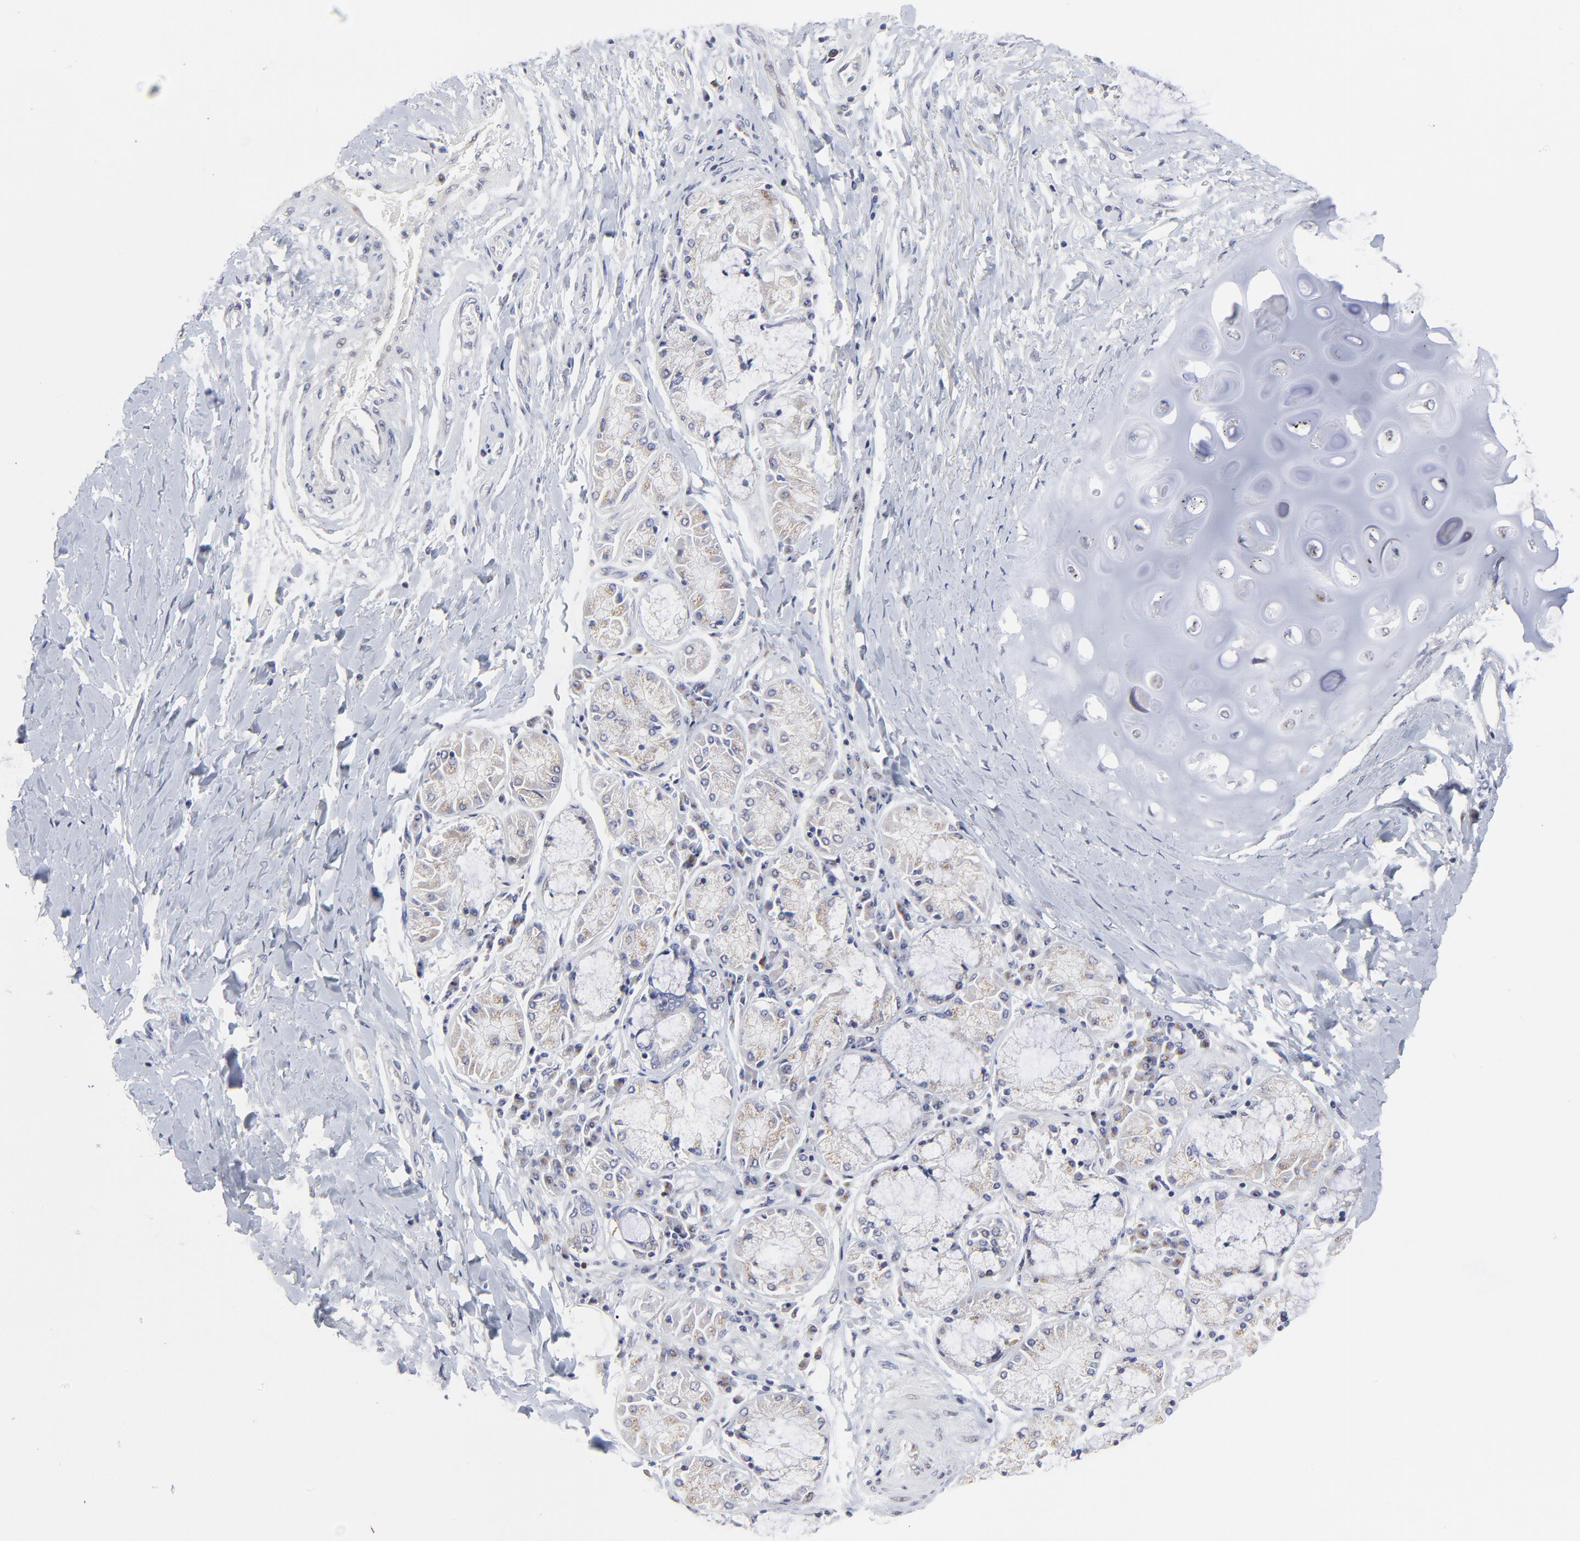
{"staining": {"intensity": "weak", "quantity": "<25%", "location": "cytoplasmic/membranous"}, "tissue": "bronchus", "cell_type": "Respiratory epithelial cells", "image_type": "normal", "snomed": [{"axis": "morphology", "description": "Normal tissue, NOS"}, {"axis": "topography", "description": "Cartilage tissue"}, {"axis": "topography", "description": "Bronchus"}, {"axis": "topography", "description": "Lung"}], "caption": "Immunohistochemistry (IHC) image of normal bronchus: human bronchus stained with DAB (3,3'-diaminobenzidine) shows no significant protein expression in respiratory epithelial cells.", "gene": "NCAPH", "patient": {"sex": "female", "age": 49}}